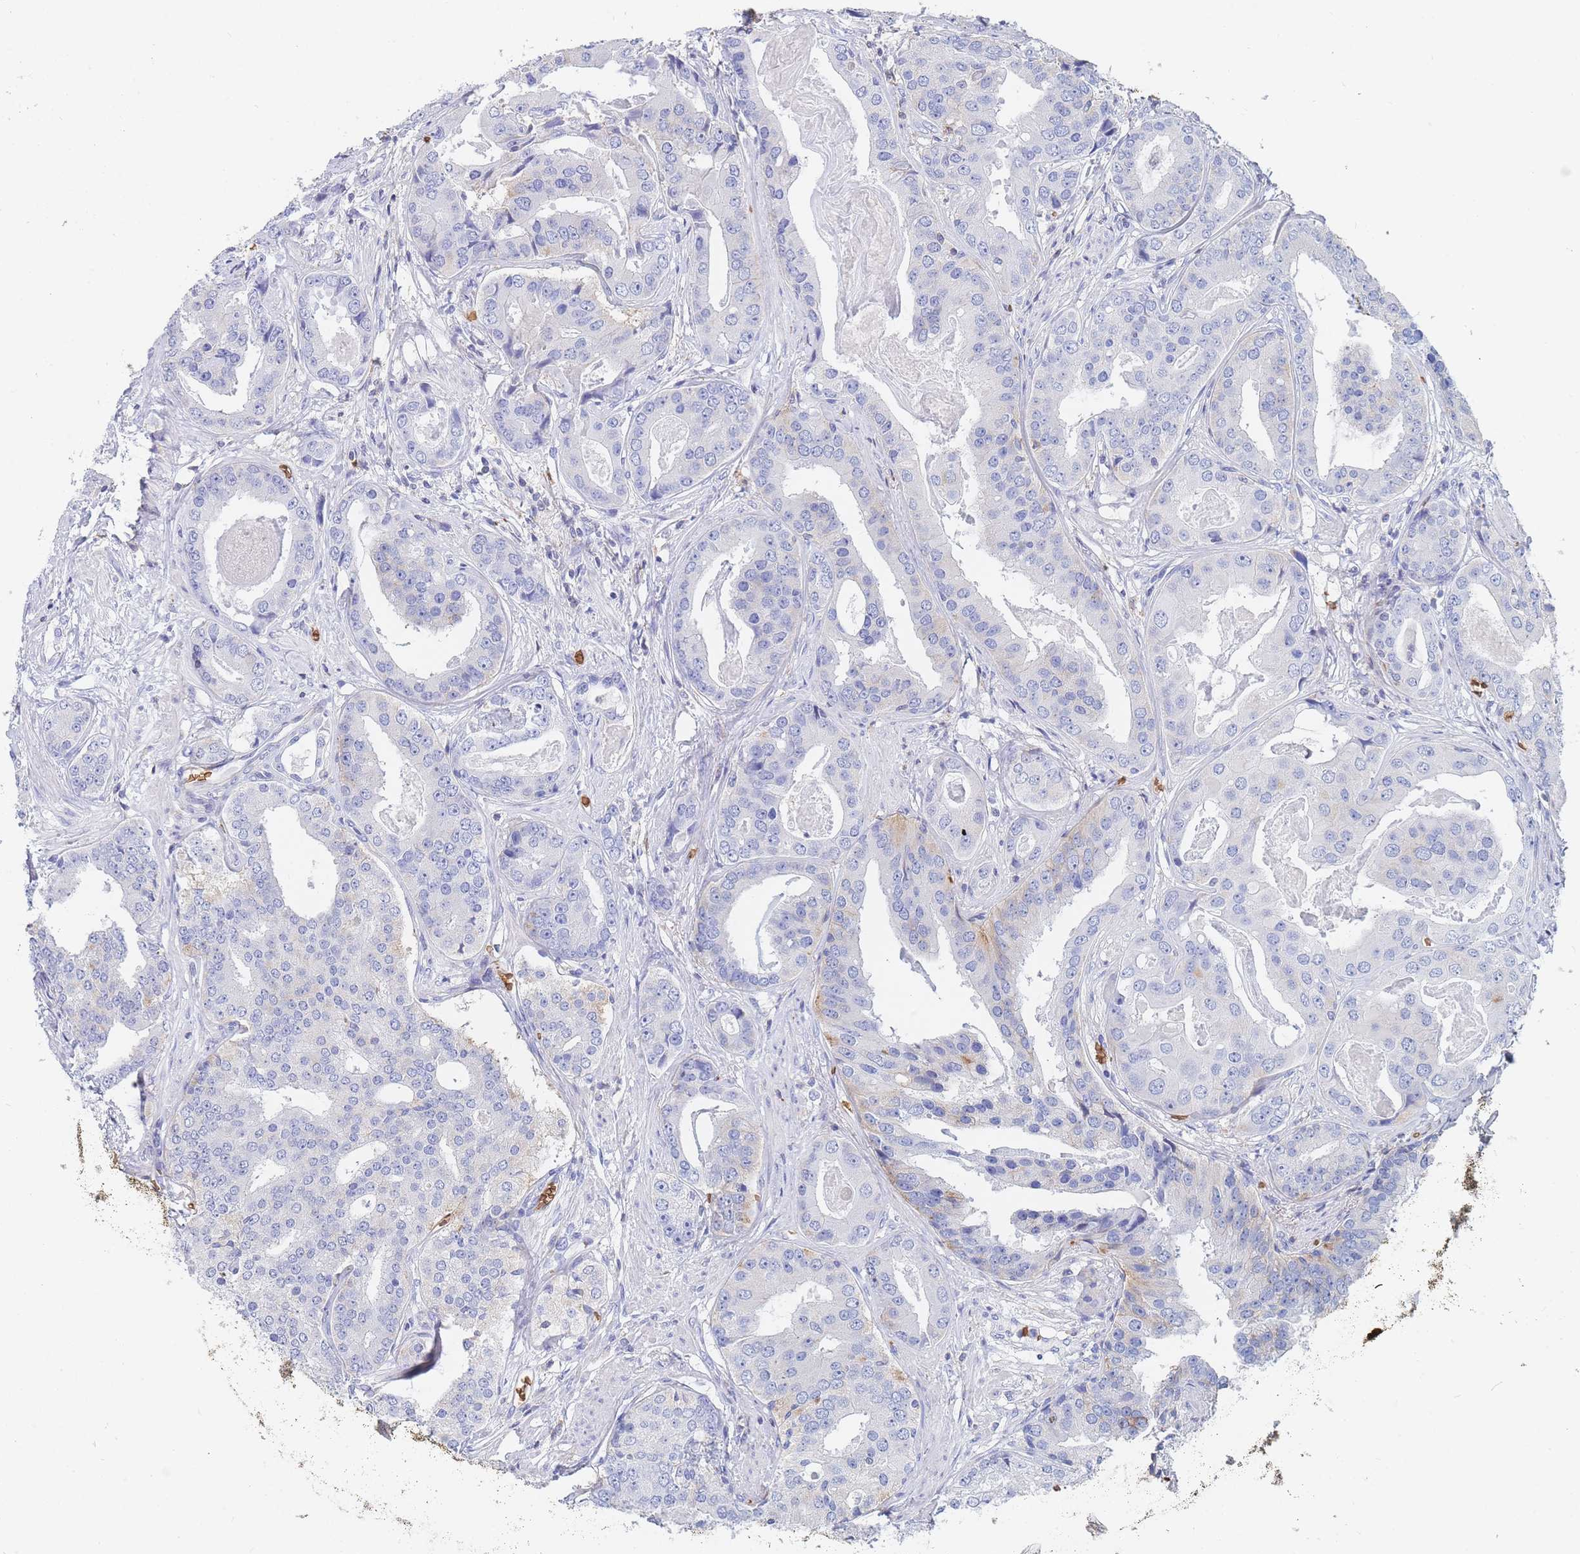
{"staining": {"intensity": "negative", "quantity": "none", "location": "none"}, "tissue": "prostate cancer", "cell_type": "Tumor cells", "image_type": "cancer", "snomed": [{"axis": "morphology", "description": "Adenocarcinoma, High grade"}, {"axis": "topography", "description": "Prostate"}], "caption": "The micrograph demonstrates no significant positivity in tumor cells of adenocarcinoma (high-grade) (prostate). The staining is performed using DAB brown chromogen with nuclei counter-stained in using hematoxylin.", "gene": "SLC2A1", "patient": {"sex": "male", "age": 71}}